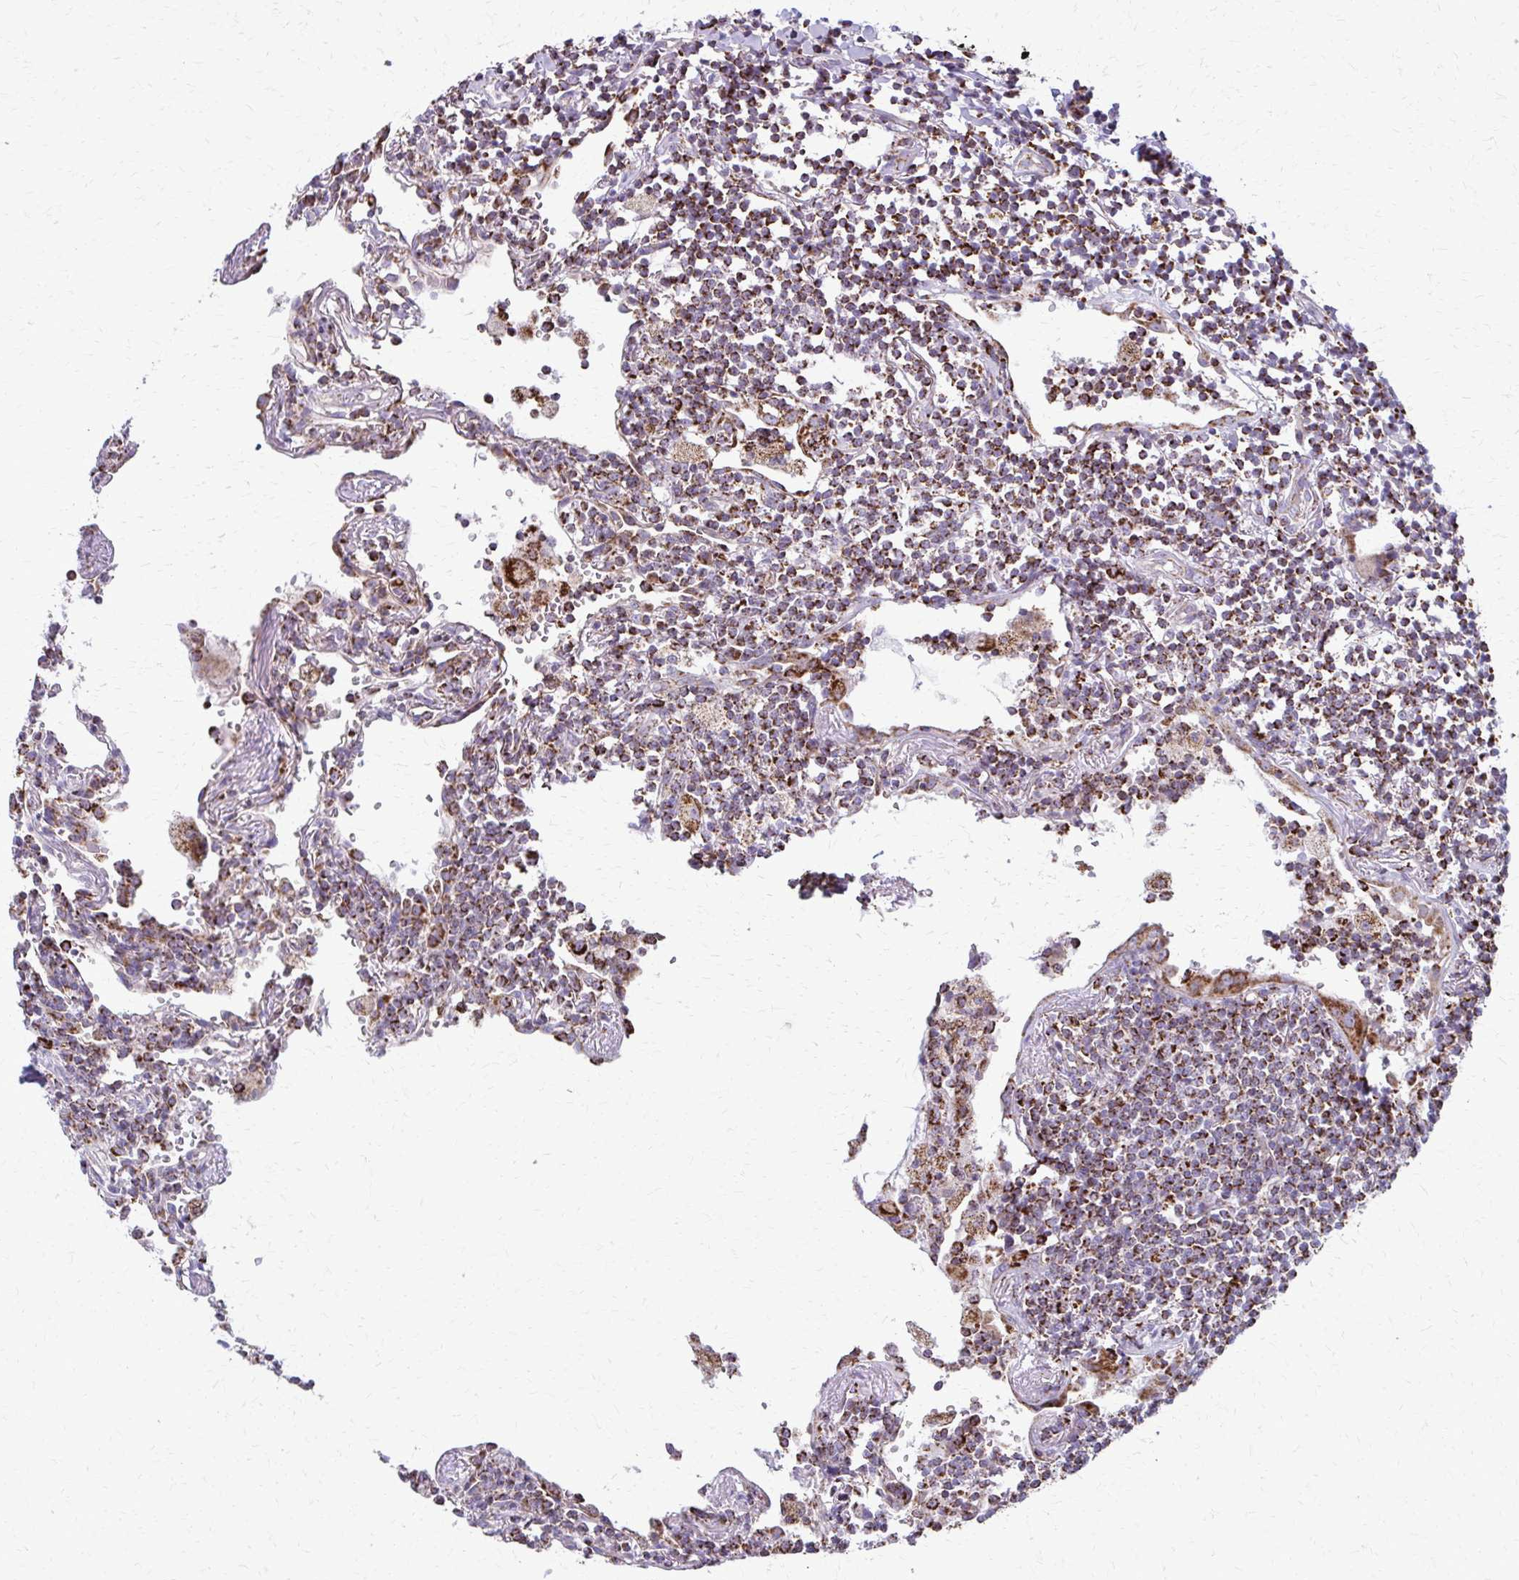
{"staining": {"intensity": "moderate", "quantity": ">75%", "location": "cytoplasmic/membranous"}, "tissue": "lymphoma", "cell_type": "Tumor cells", "image_type": "cancer", "snomed": [{"axis": "morphology", "description": "Malignant lymphoma, non-Hodgkin's type, Low grade"}, {"axis": "topography", "description": "Lung"}], "caption": "Protein analysis of lymphoma tissue shows moderate cytoplasmic/membranous expression in about >75% of tumor cells.", "gene": "TVP23A", "patient": {"sex": "female", "age": 71}}